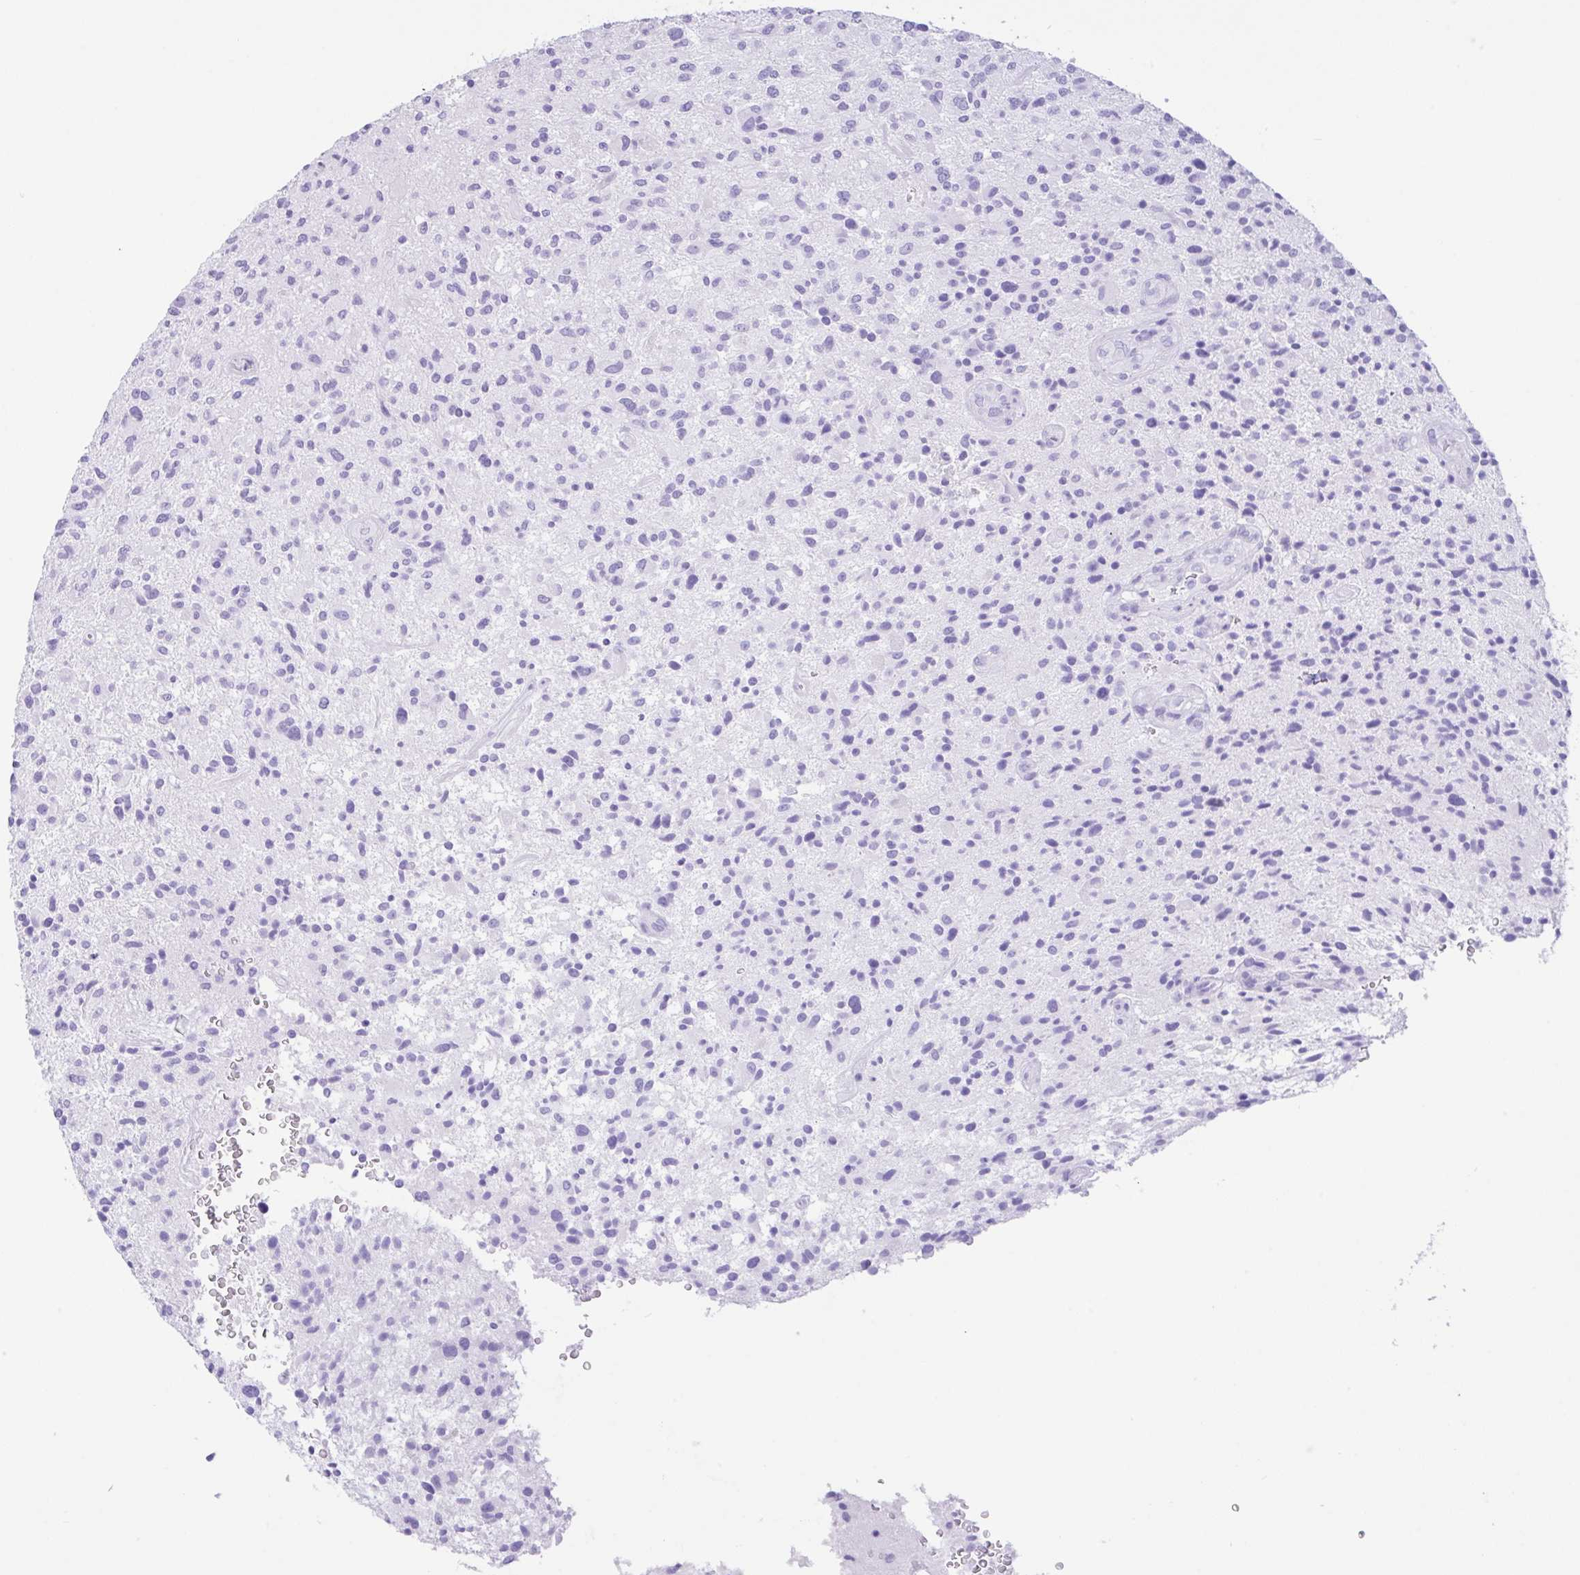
{"staining": {"intensity": "negative", "quantity": "none", "location": "none"}, "tissue": "glioma", "cell_type": "Tumor cells", "image_type": "cancer", "snomed": [{"axis": "morphology", "description": "Glioma, malignant, High grade"}, {"axis": "topography", "description": "Brain"}], "caption": "DAB (3,3'-diaminobenzidine) immunohistochemical staining of high-grade glioma (malignant) demonstrates no significant positivity in tumor cells. (Stains: DAB immunohistochemistry (IHC) with hematoxylin counter stain, Microscopy: brightfield microscopy at high magnification).", "gene": "CPA1", "patient": {"sex": "male", "age": 47}}